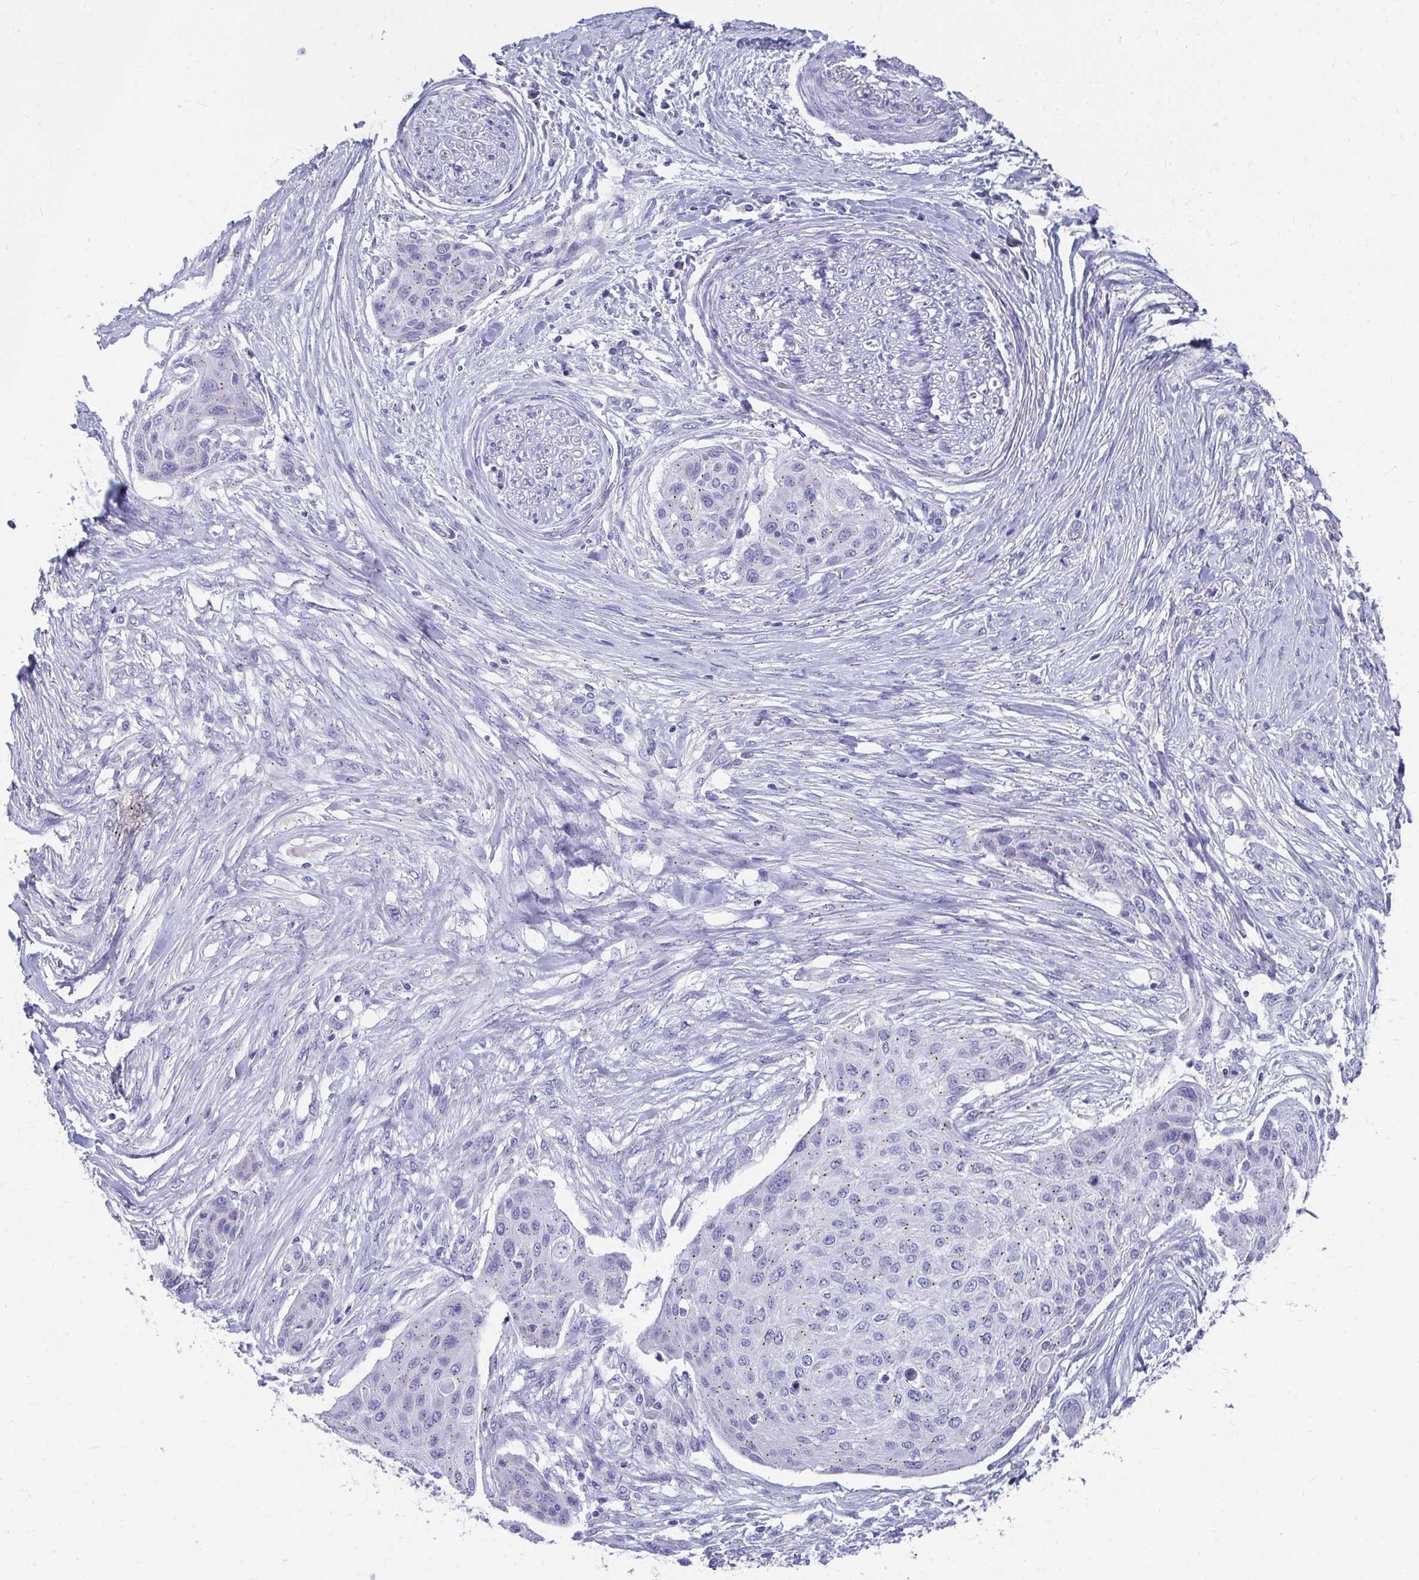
{"staining": {"intensity": "weak", "quantity": "<25%", "location": "cytoplasmic/membranous"}, "tissue": "skin cancer", "cell_type": "Tumor cells", "image_type": "cancer", "snomed": [{"axis": "morphology", "description": "Squamous cell carcinoma, NOS"}, {"axis": "topography", "description": "Skin"}], "caption": "IHC histopathology image of skin cancer stained for a protein (brown), which shows no staining in tumor cells.", "gene": "TMPRSS2", "patient": {"sex": "female", "age": 87}}